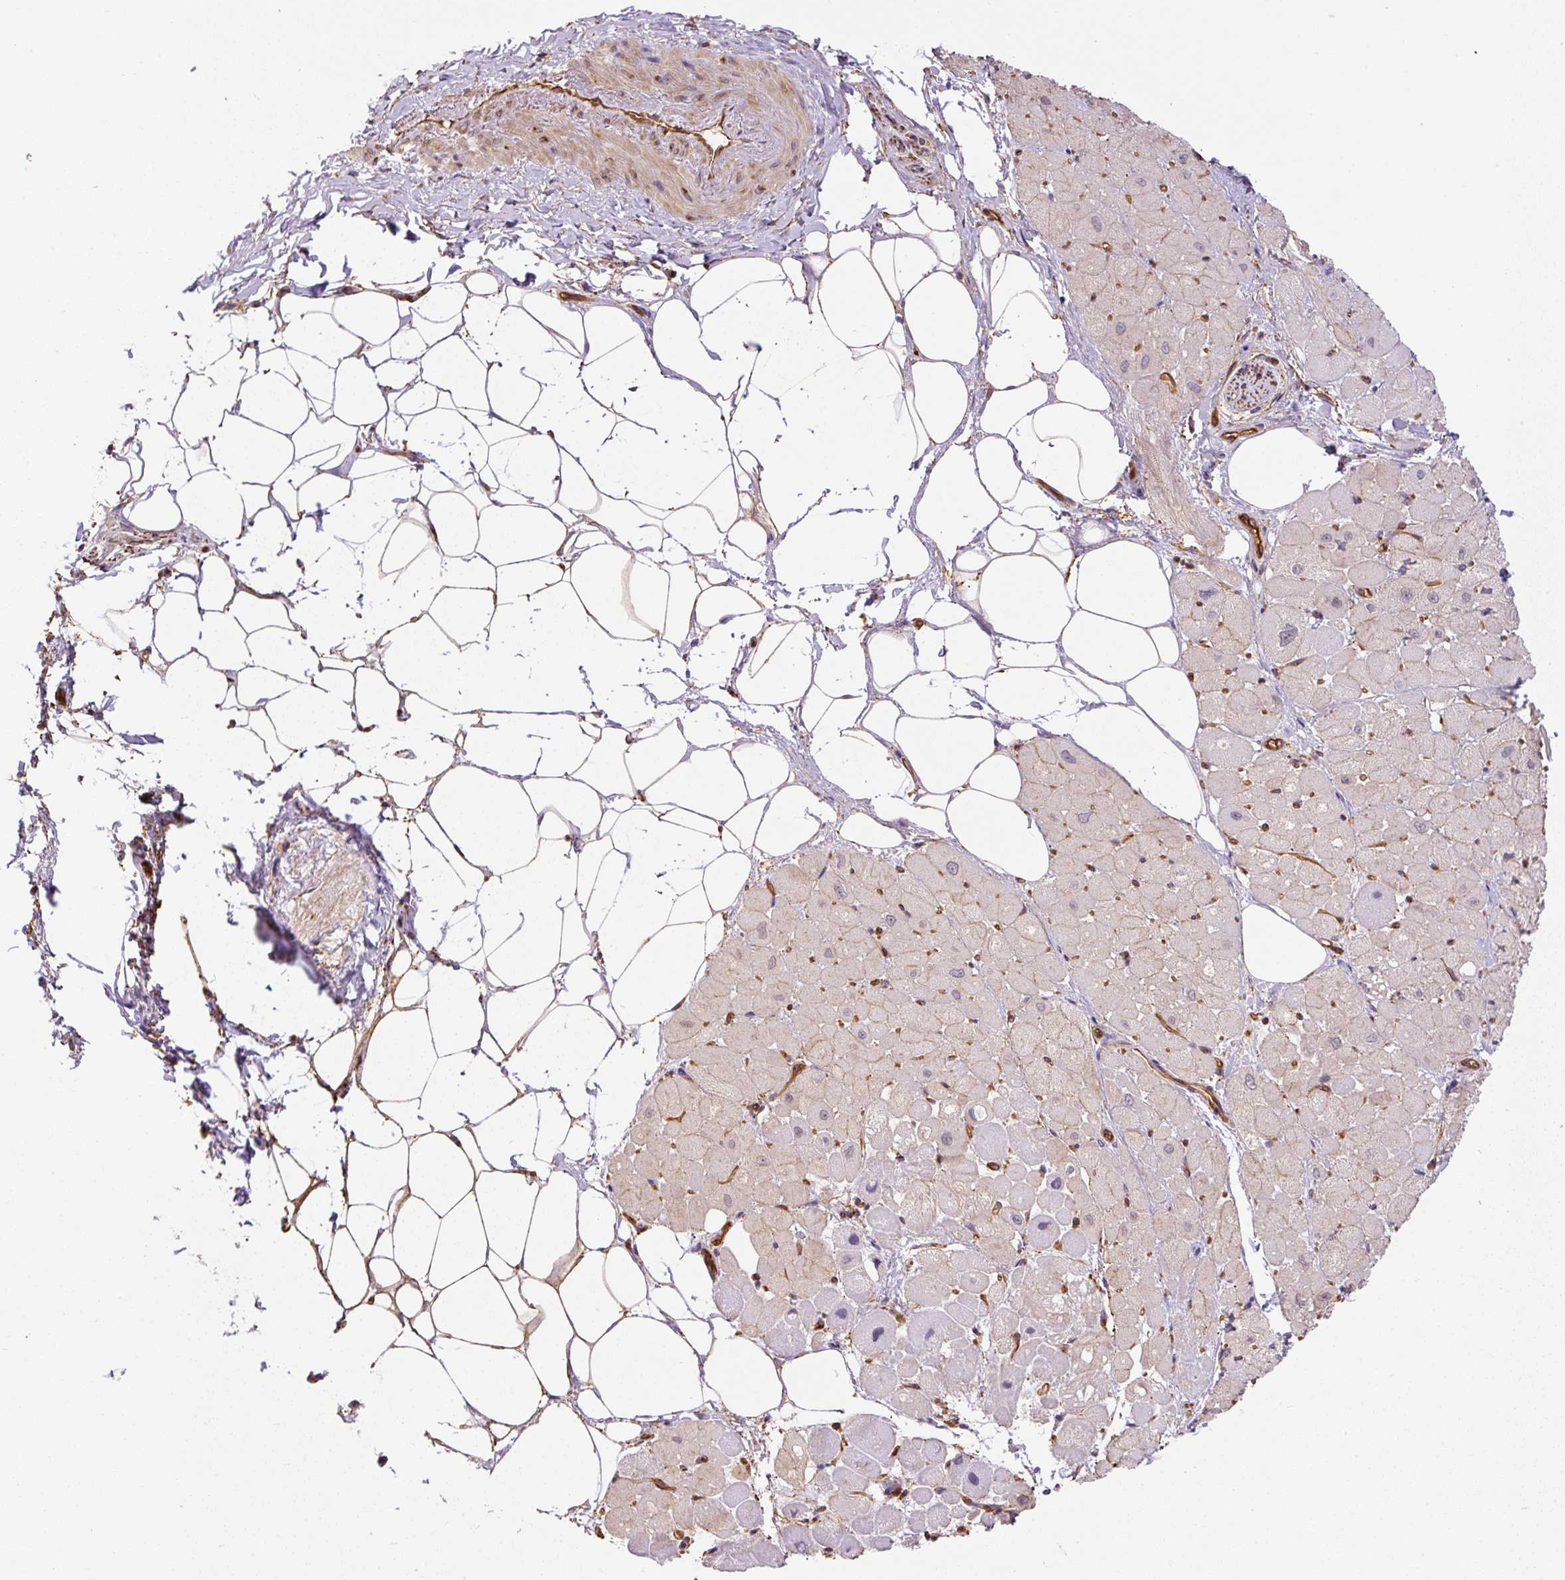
{"staining": {"intensity": "moderate", "quantity": "25%-75%", "location": "cytoplasmic/membranous"}, "tissue": "heart muscle", "cell_type": "Cardiomyocytes", "image_type": "normal", "snomed": [{"axis": "morphology", "description": "Normal tissue, NOS"}, {"axis": "topography", "description": "Heart"}], "caption": "Immunohistochemical staining of unremarkable heart muscle exhibits moderate cytoplasmic/membranous protein expression in about 25%-75% of cardiomyocytes. The staining is performed using DAB (3,3'-diaminobenzidine) brown chromogen to label protein expression. The nuclei are counter-stained blue using hematoxylin.", "gene": "B3GALT5", "patient": {"sex": "male", "age": 62}}